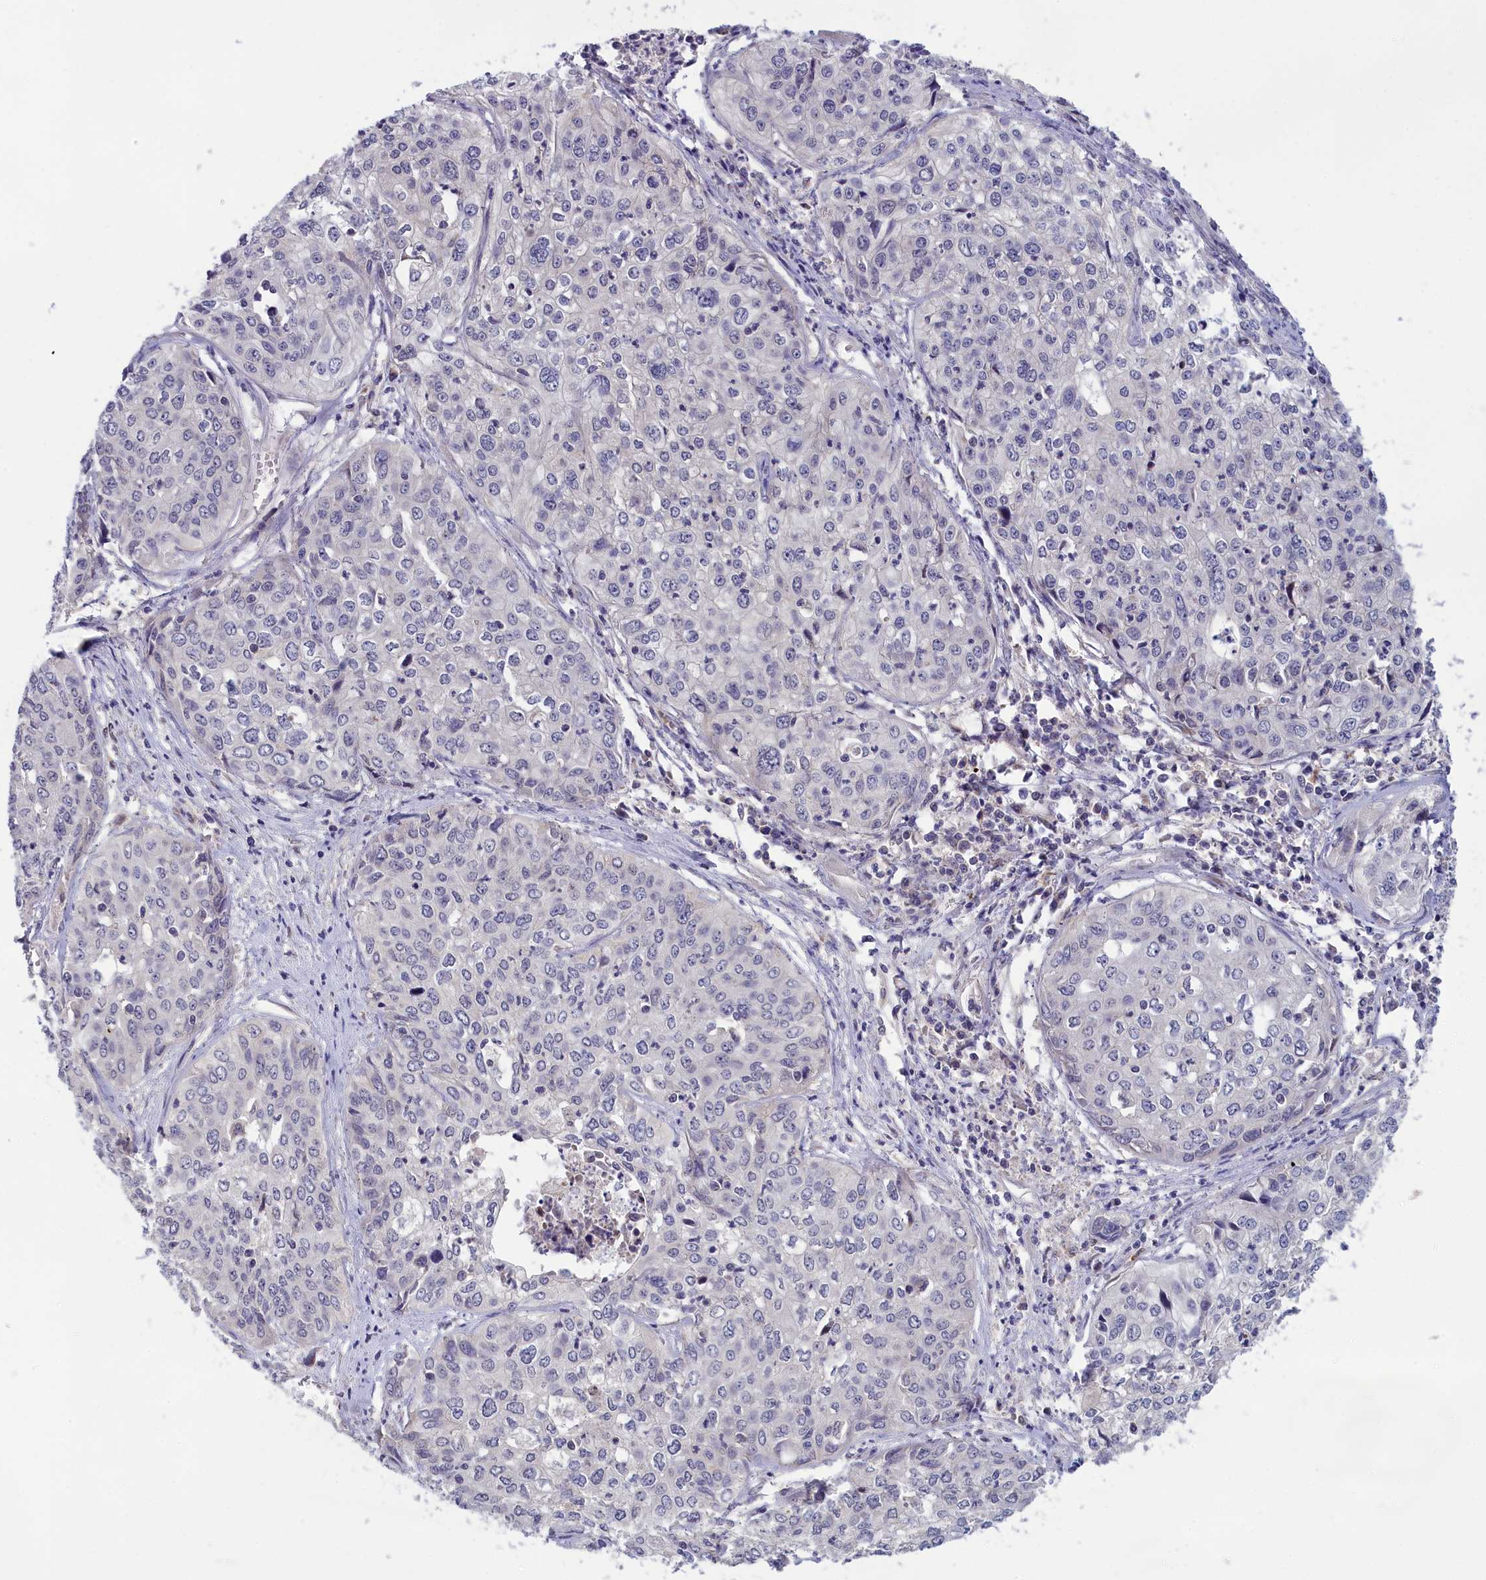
{"staining": {"intensity": "negative", "quantity": "none", "location": "none"}, "tissue": "cervical cancer", "cell_type": "Tumor cells", "image_type": "cancer", "snomed": [{"axis": "morphology", "description": "Squamous cell carcinoma, NOS"}, {"axis": "topography", "description": "Cervix"}], "caption": "High magnification brightfield microscopy of cervical cancer stained with DAB (brown) and counterstained with hematoxylin (blue): tumor cells show no significant staining.", "gene": "IGFALS", "patient": {"sex": "female", "age": 31}}